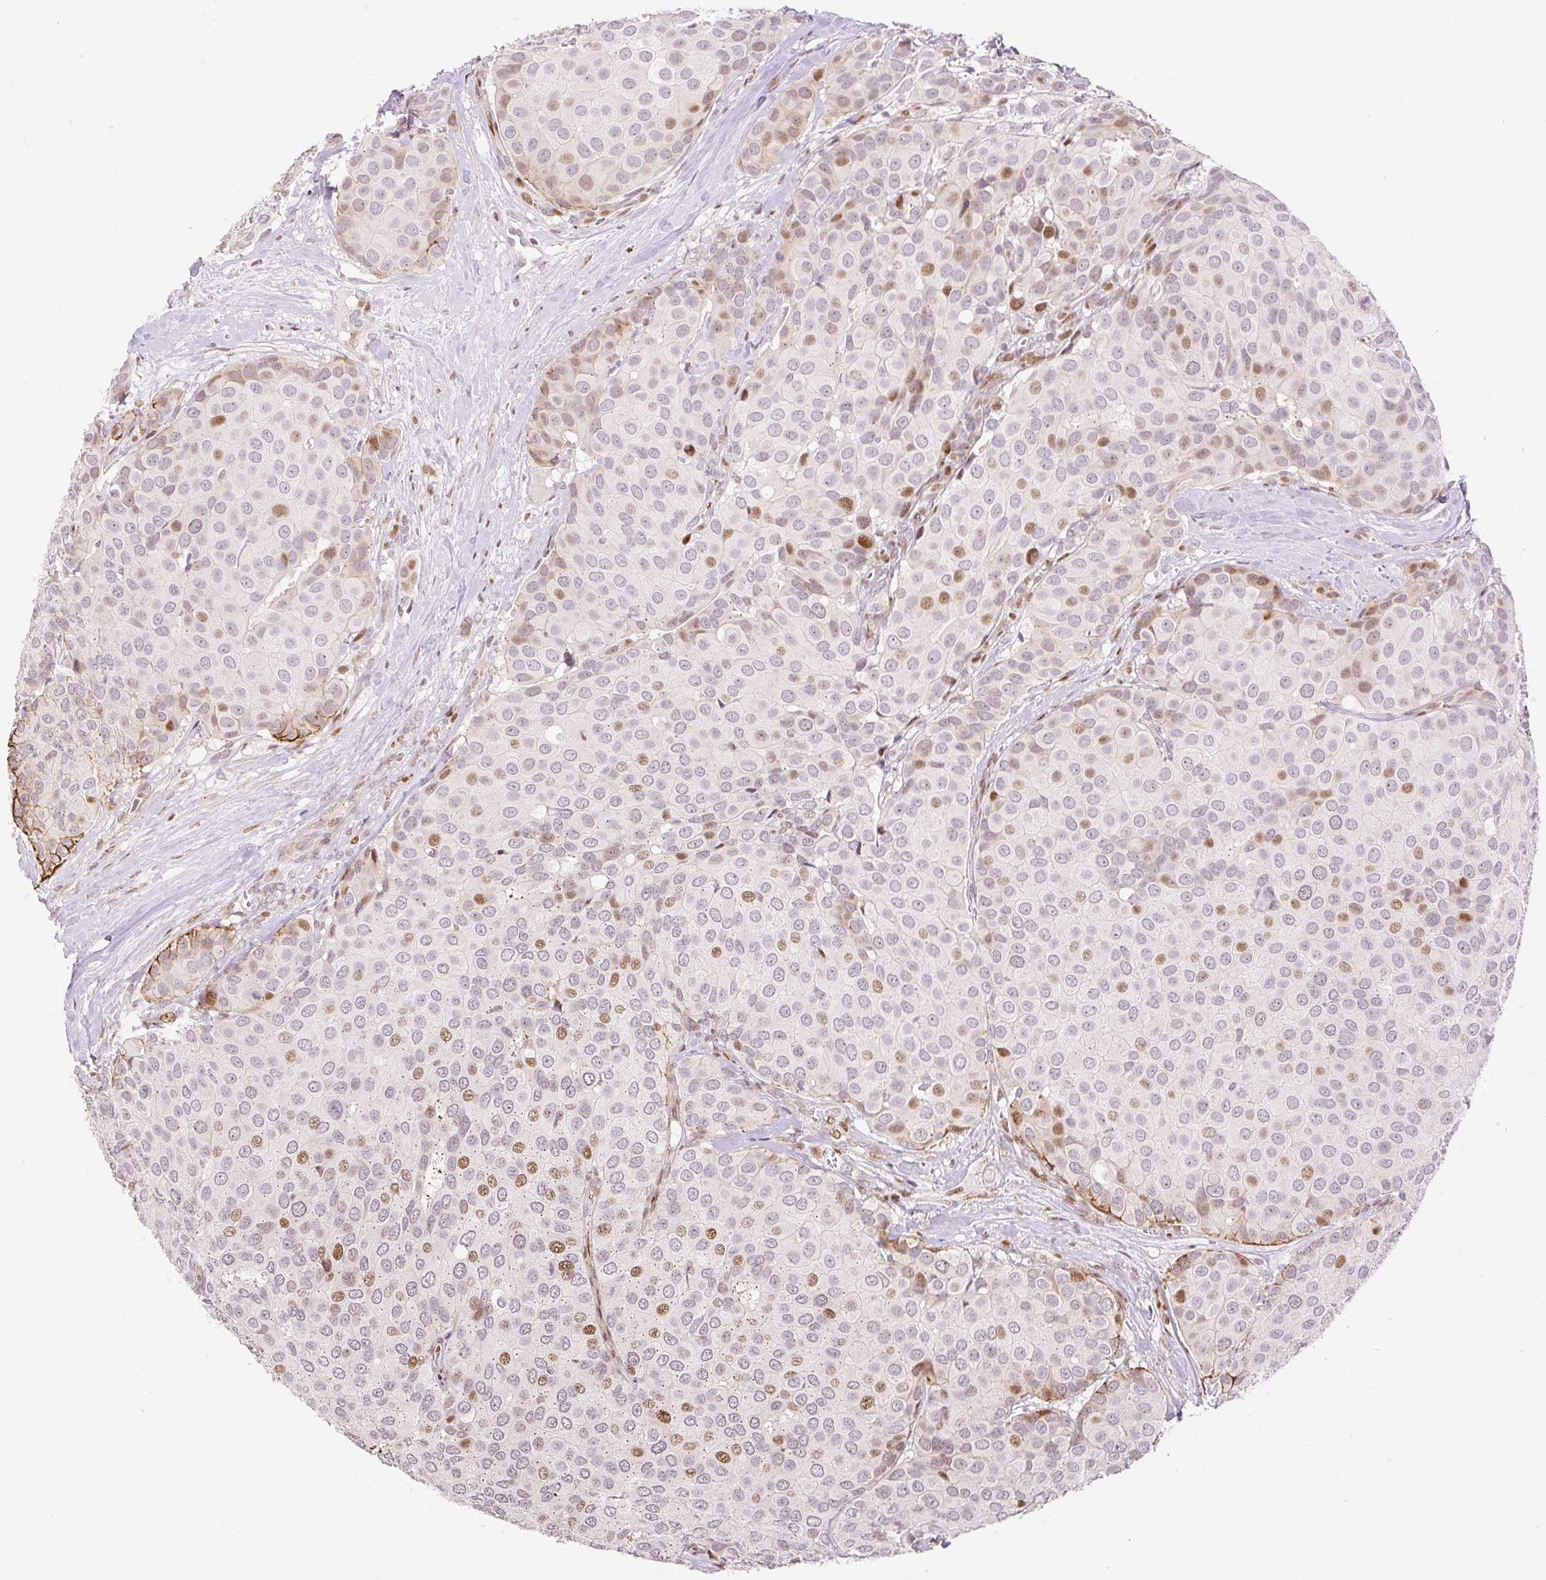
{"staining": {"intensity": "moderate", "quantity": "<25%", "location": "nuclear"}, "tissue": "breast cancer", "cell_type": "Tumor cells", "image_type": "cancer", "snomed": [{"axis": "morphology", "description": "Duct carcinoma"}, {"axis": "topography", "description": "Breast"}], "caption": "Moderate nuclear protein staining is present in about <25% of tumor cells in infiltrating ductal carcinoma (breast).", "gene": "RIPPLY3", "patient": {"sex": "female", "age": 70}}